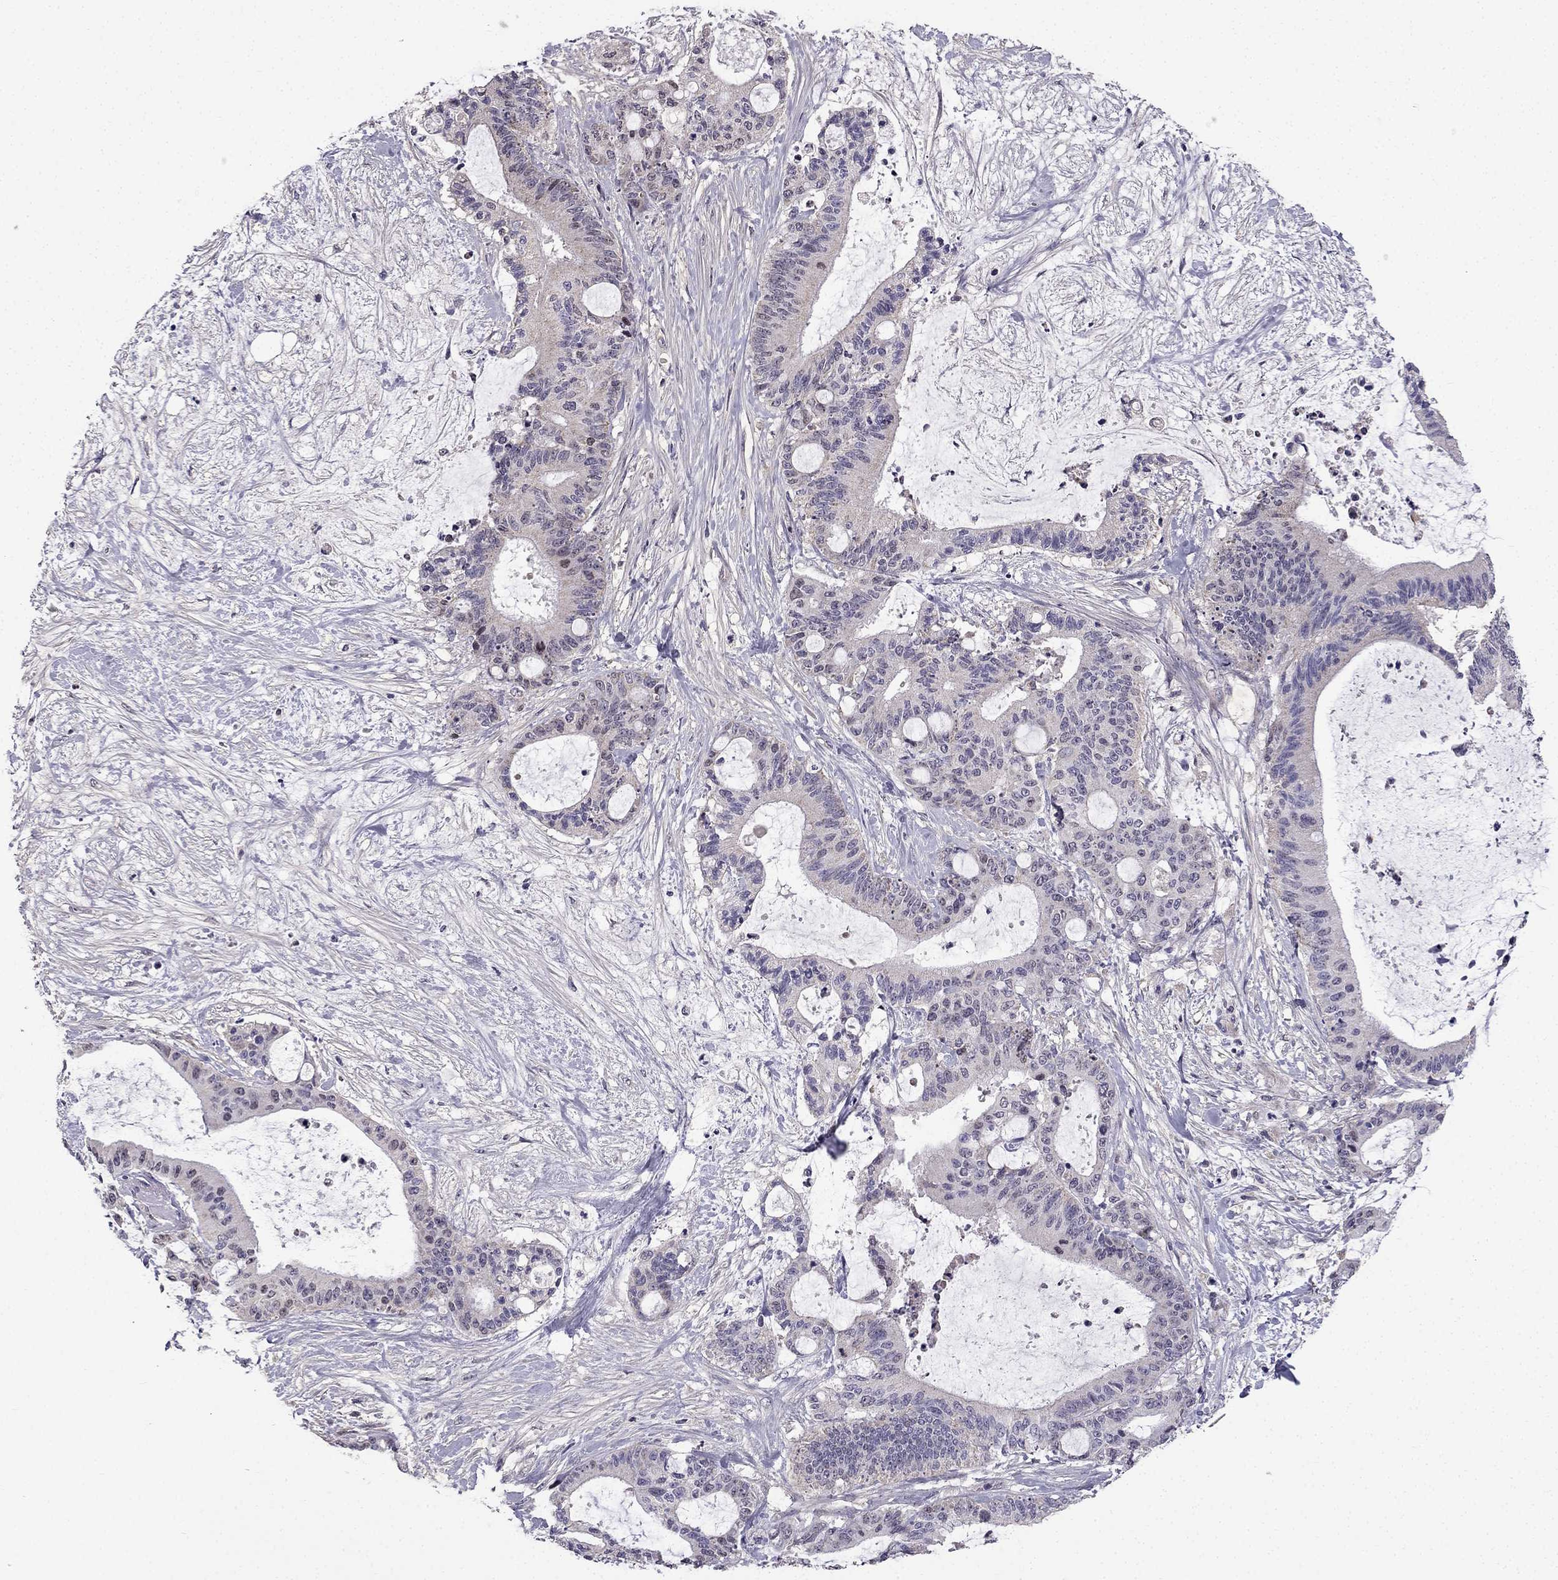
{"staining": {"intensity": "negative", "quantity": "none", "location": "none"}, "tissue": "liver cancer", "cell_type": "Tumor cells", "image_type": "cancer", "snomed": [{"axis": "morphology", "description": "Cholangiocarcinoma"}, {"axis": "topography", "description": "Liver"}], "caption": "IHC of human liver cancer demonstrates no positivity in tumor cells.", "gene": "SLC6A2", "patient": {"sex": "female", "age": 73}}